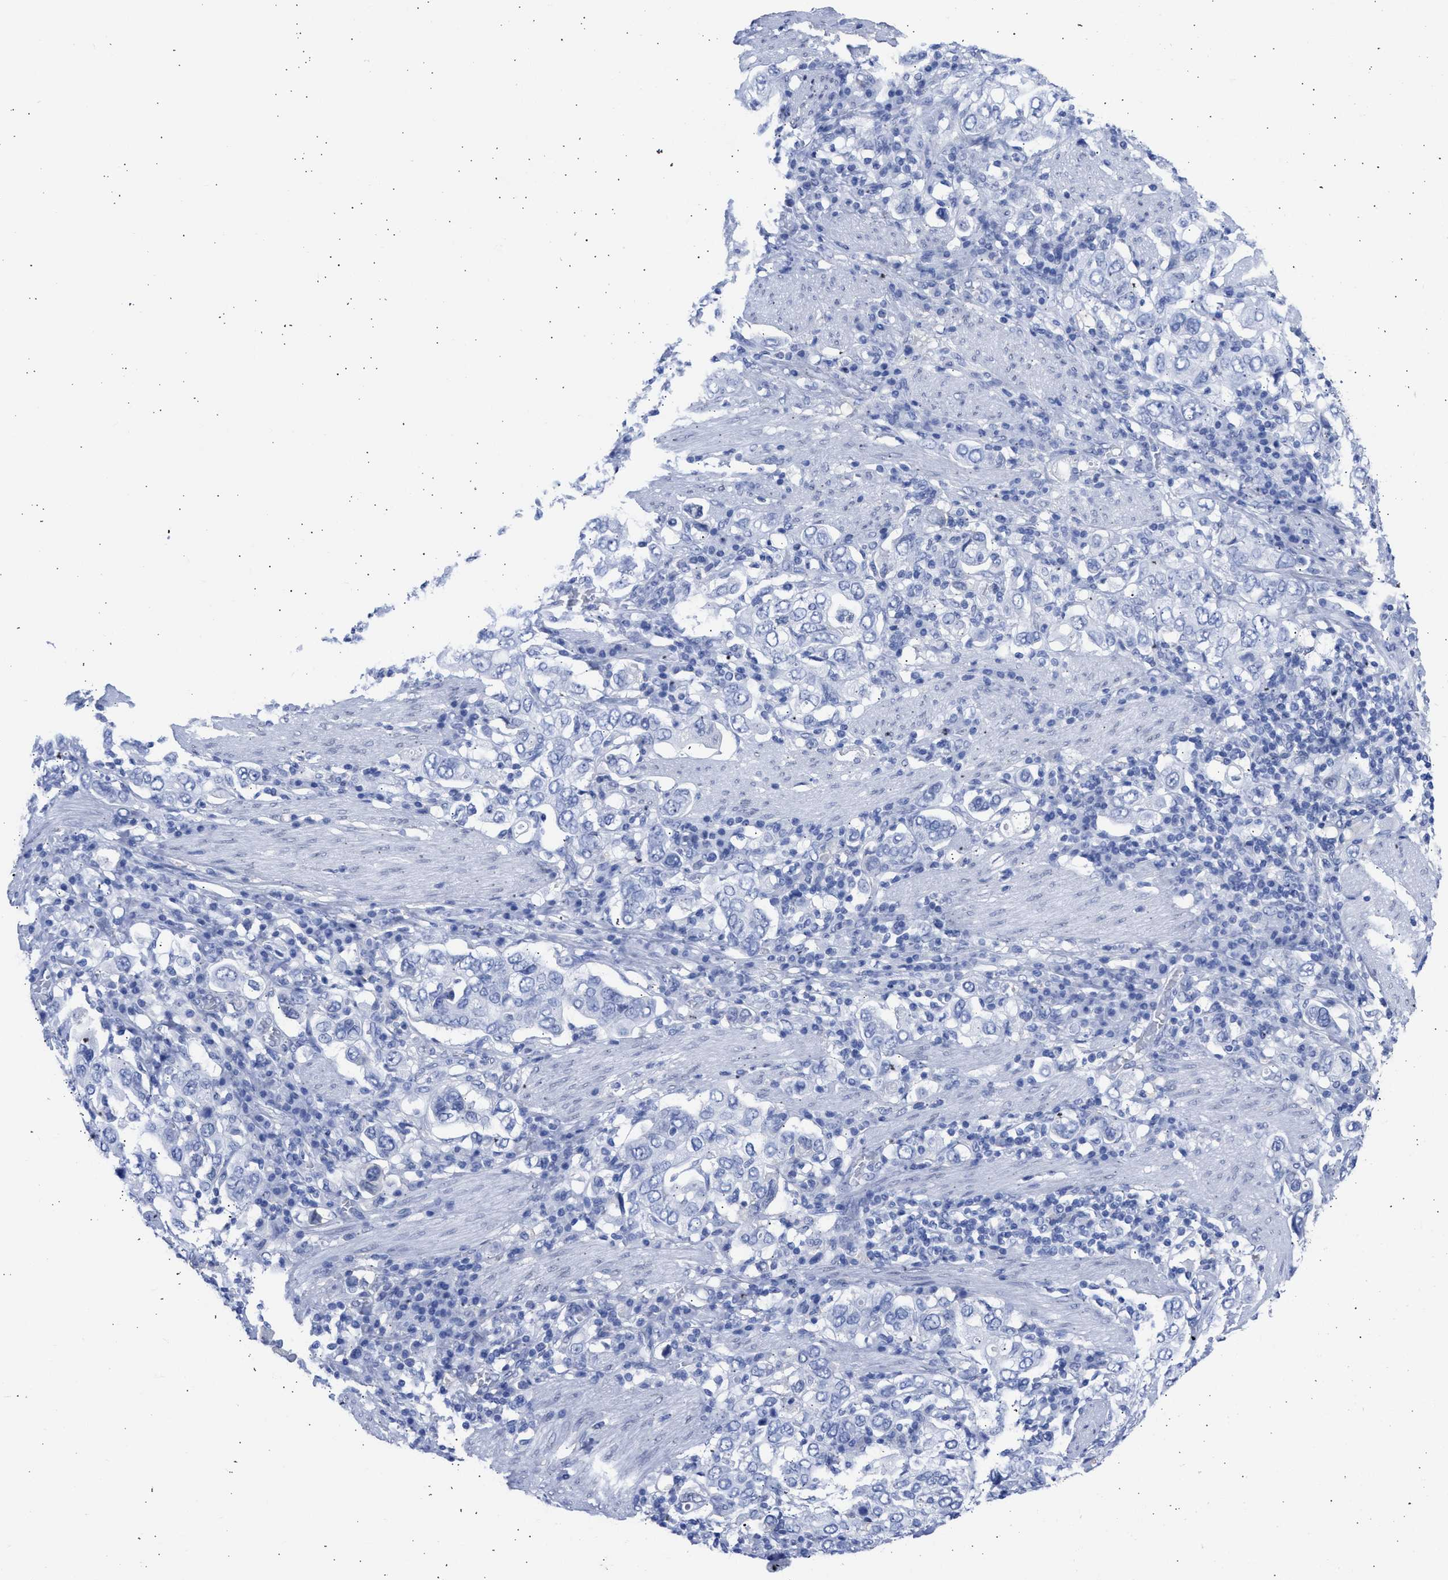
{"staining": {"intensity": "negative", "quantity": "none", "location": "none"}, "tissue": "stomach cancer", "cell_type": "Tumor cells", "image_type": "cancer", "snomed": [{"axis": "morphology", "description": "Adenocarcinoma, NOS"}, {"axis": "topography", "description": "Stomach, upper"}], "caption": "A histopathology image of human stomach cancer is negative for staining in tumor cells.", "gene": "RSPH1", "patient": {"sex": "male", "age": 62}}